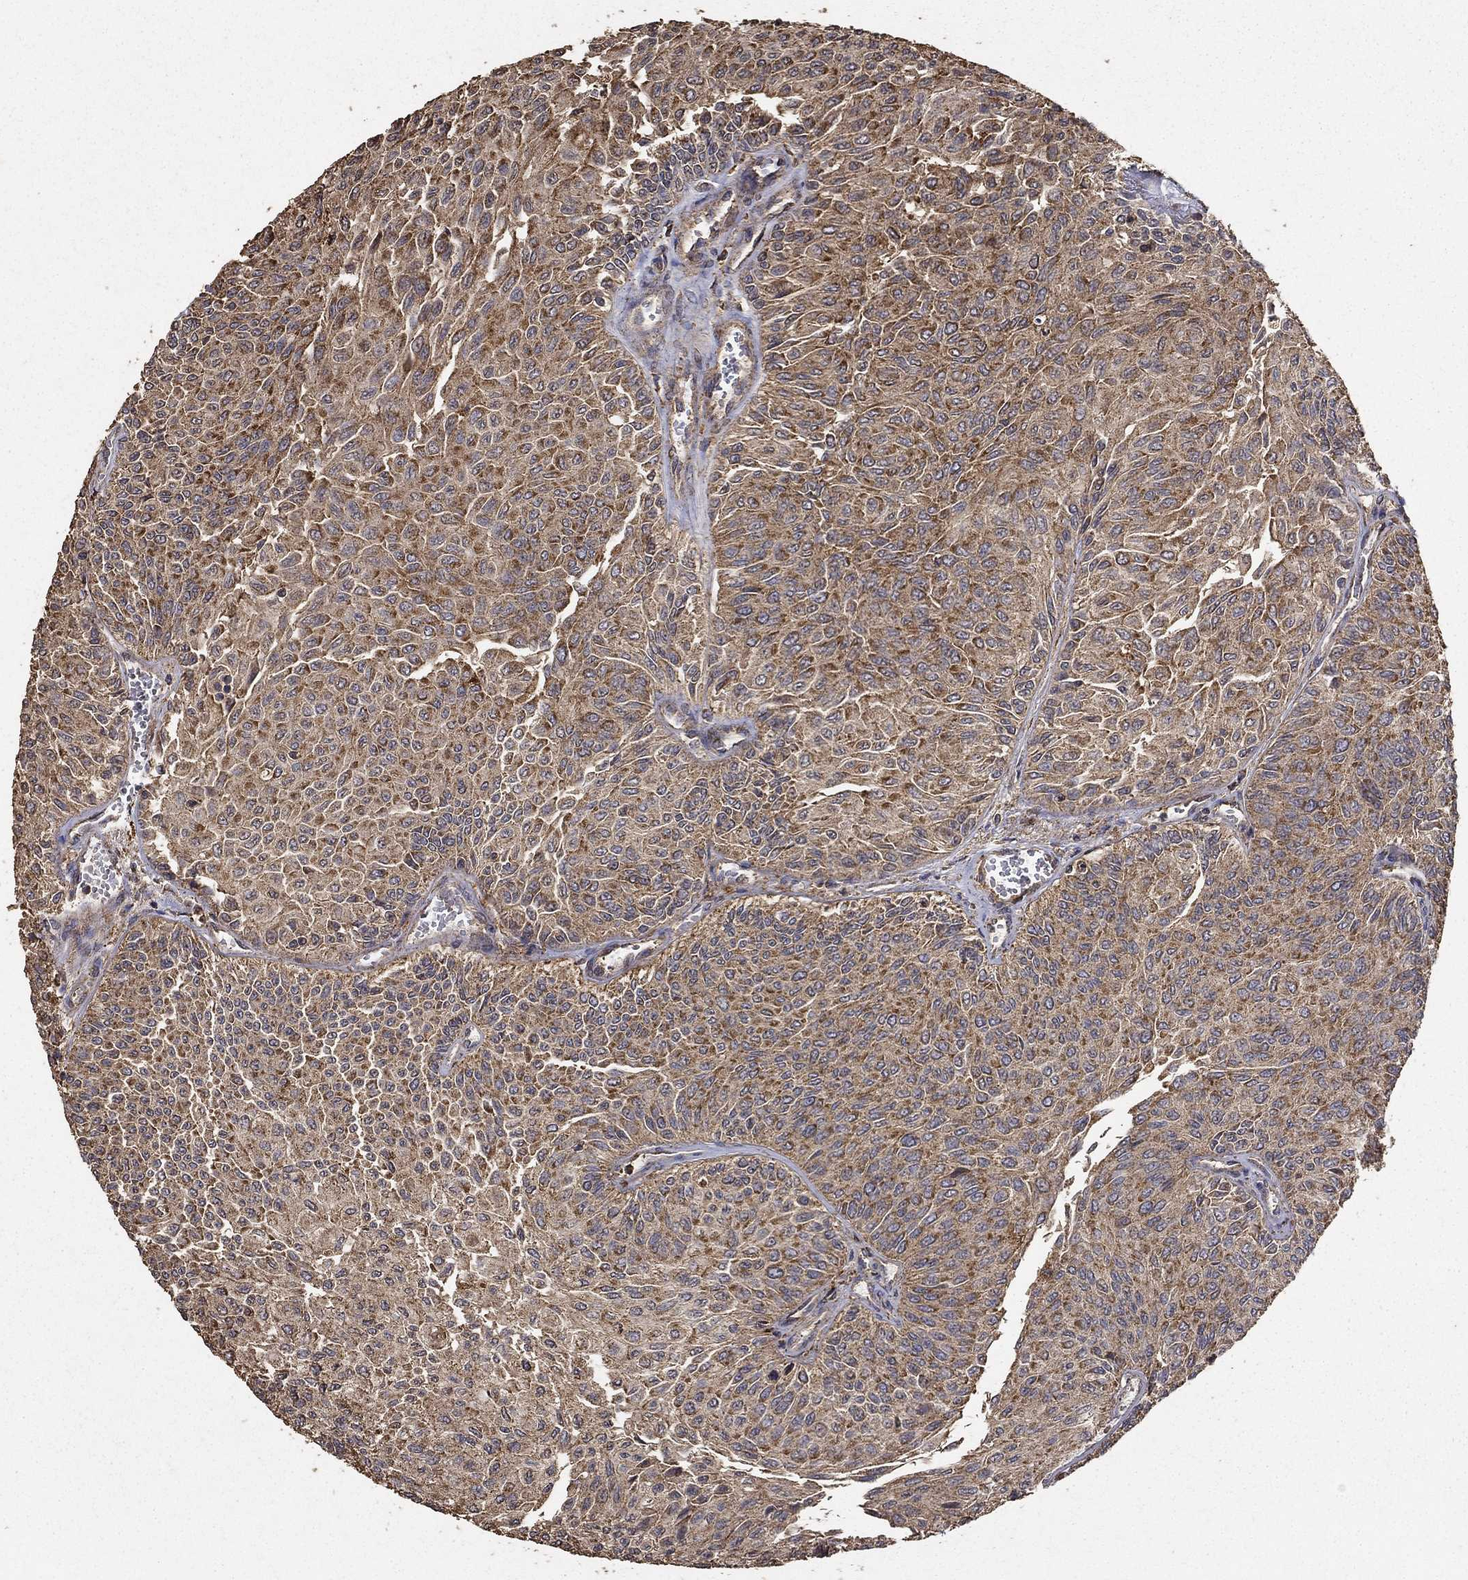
{"staining": {"intensity": "moderate", "quantity": "25%-75%", "location": "cytoplasmic/membranous"}, "tissue": "urothelial cancer", "cell_type": "Tumor cells", "image_type": "cancer", "snomed": [{"axis": "morphology", "description": "Urothelial carcinoma, Low grade"}, {"axis": "topography", "description": "Ureter, NOS"}, {"axis": "topography", "description": "Urinary bladder"}], "caption": "IHC image of neoplastic tissue: urothelial cancer stained using immunohistochemistry (IHC) displays medium levels of moderate protein expression localized specifically in the cytoplasmic/membranous of tumor cells, appearing as a cytoplasmic/membranous brown color.", "gene": "IFRD1", "patient": {"sex": "male", "age": 78}}